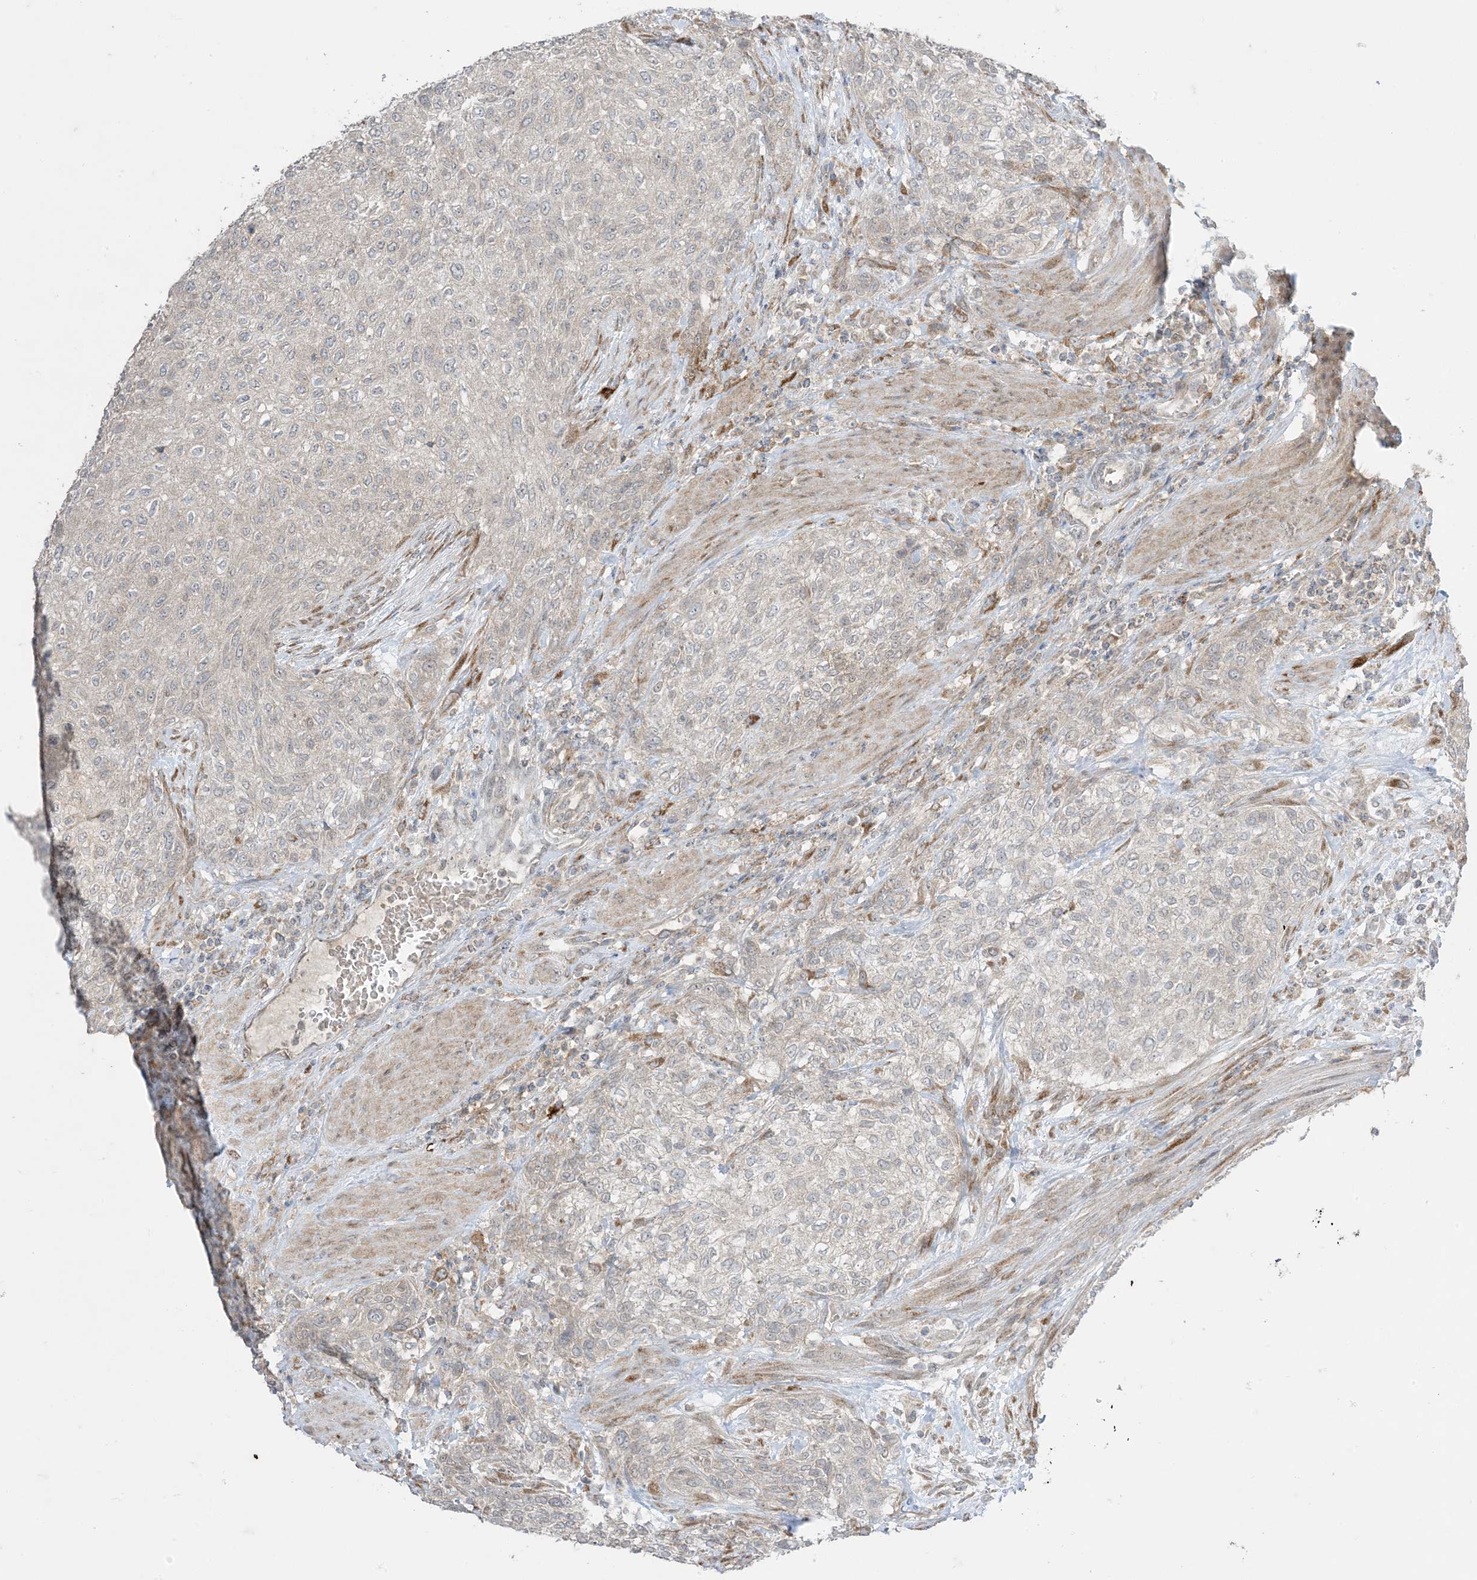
{"staining": {"intensity": "negative", "quantity": "none", "location": "none"}, "tissue": "urothelial cancer", "cell_type": "Tumor cells", "image_type": "cancer", "snomed": [{"axis": "morphology", "description": "Urothelial carcinoma, High grade"}, {"axis": "topography", "description": "Urinary bladder"}], "caption": "This is an immunohistochemistry micrograph of human urothelial cancer. There is no expression in tumor cells.", "gene": "ODC1", "patient": {"sex": "male", "age": 35}}